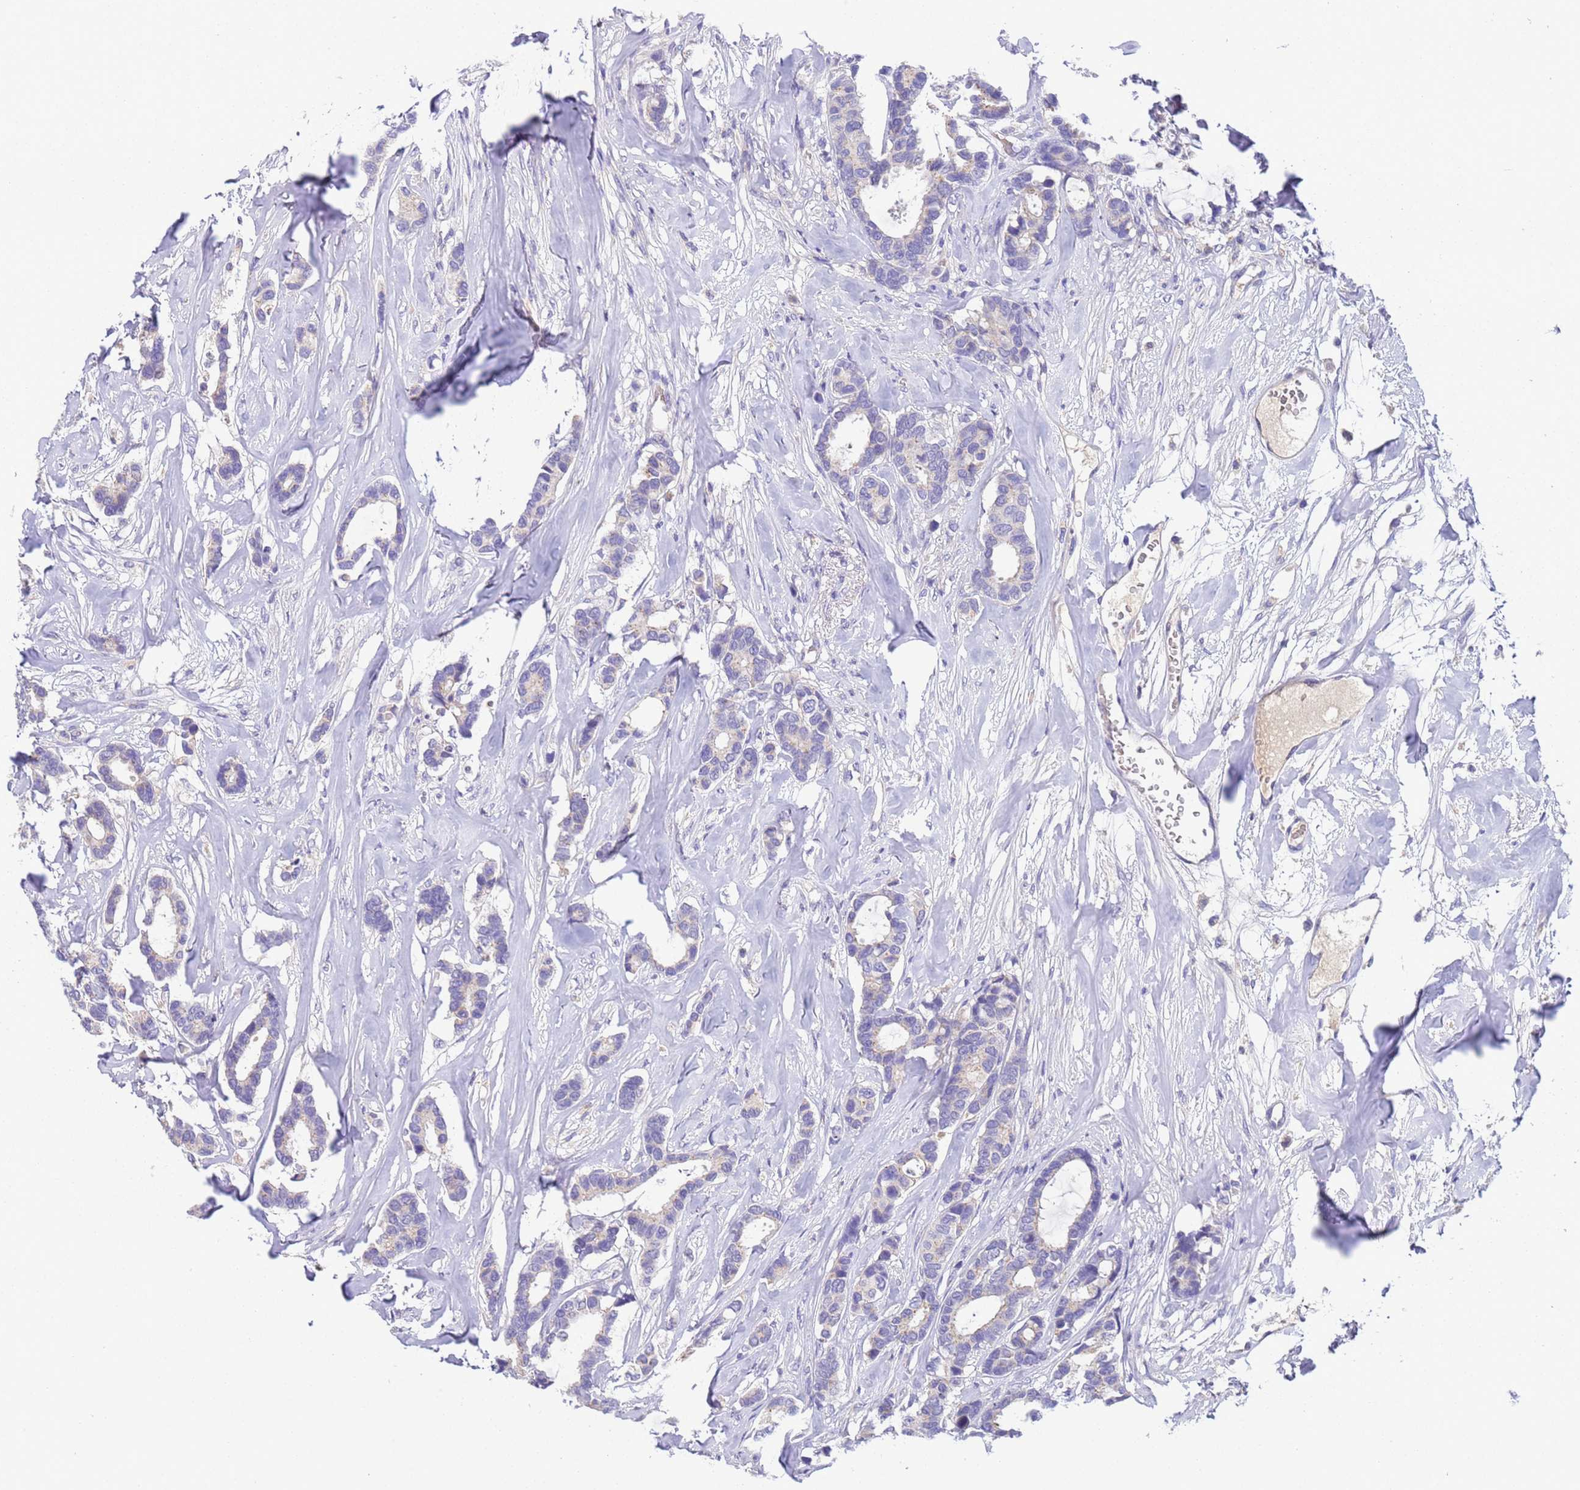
{"staining": {"intensity": "negative", "quantity": "none", "location": "none"}, "tissue": "breast cancer", "cell_type": "Tumor cells", "image_type": "cancer", "snomed": [{"axis": "morphology", "description": "Duct carcinoma"}, {"axis": "topography", "description": "Breast"}], "caption": "Immunohistochemistry (IHC) of human breast cancer (invasive ductal carcinoma) exhibits no positivity in tumor cells. (Stains: DAB (3,3'-diaminobenzidine) immunohistochemistry (IHC) with hematoxylin counter stain, Microscopy: brightfield microscopy at high magnification).", "gene": "SLC24A3", "patient": {"sex": "female", "age": 87}}